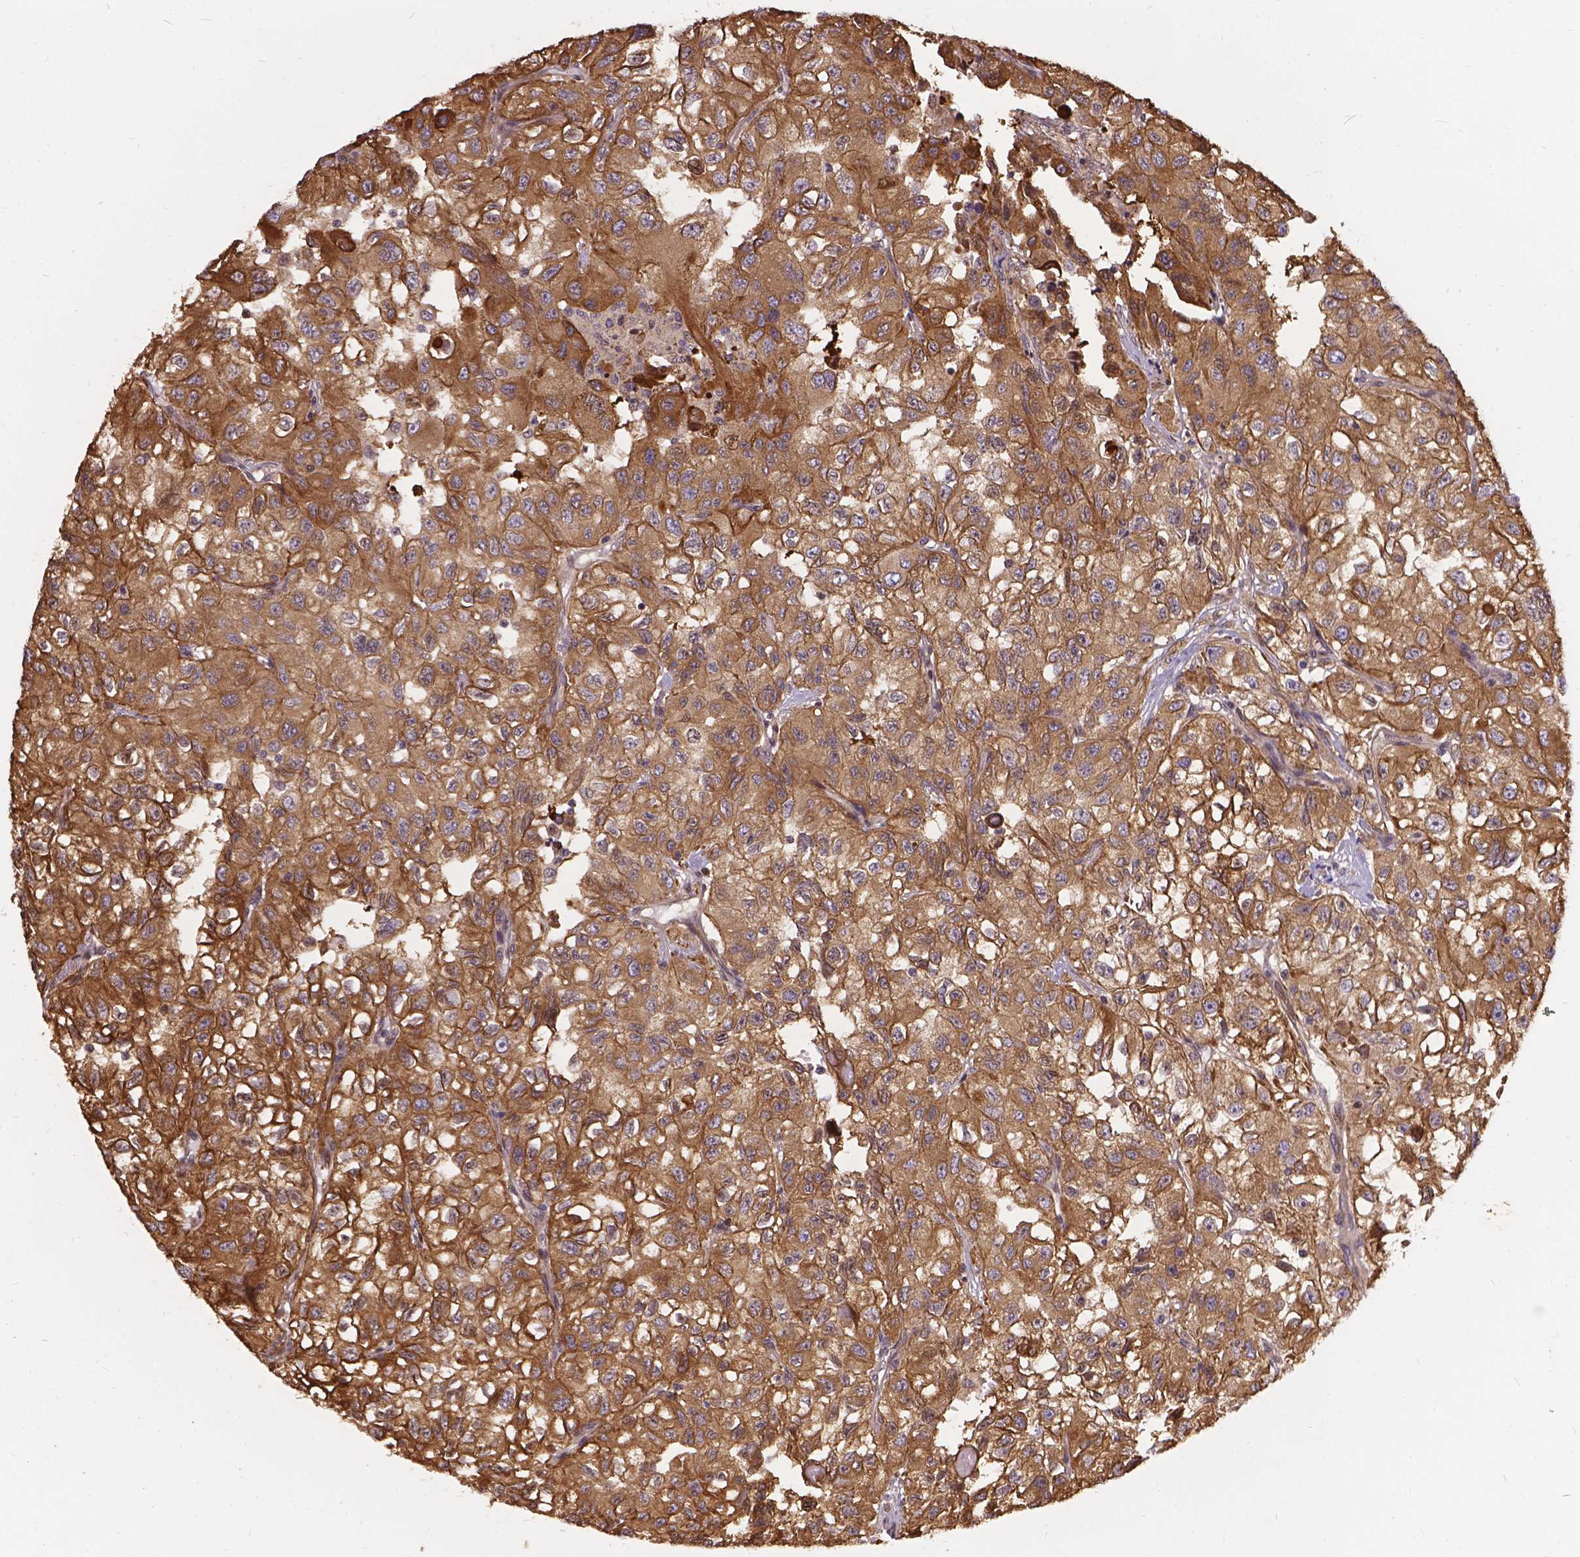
{"staining": {"intensity": "moderate", "quantity": ">75%", "location": "cytoplasmic/membranous"}, "tissue": "renal cancer", "cell_type": "Tumor cells", "image_type": "cancer", "snomed": [{"axis": "morphology", "description": "Adenocarcinoma, NOS"}, {"axis": "topography", "description": "Kidney"}], "caption": "Renal cancer (adenocarcinoma) stained for a protein (brown) exhibits moderate cytoplasmic/membranous positive positivity in about >75% of tumor cells.", "gene": "DENND6A", "patient": {"sex": "male", "age": 64}}